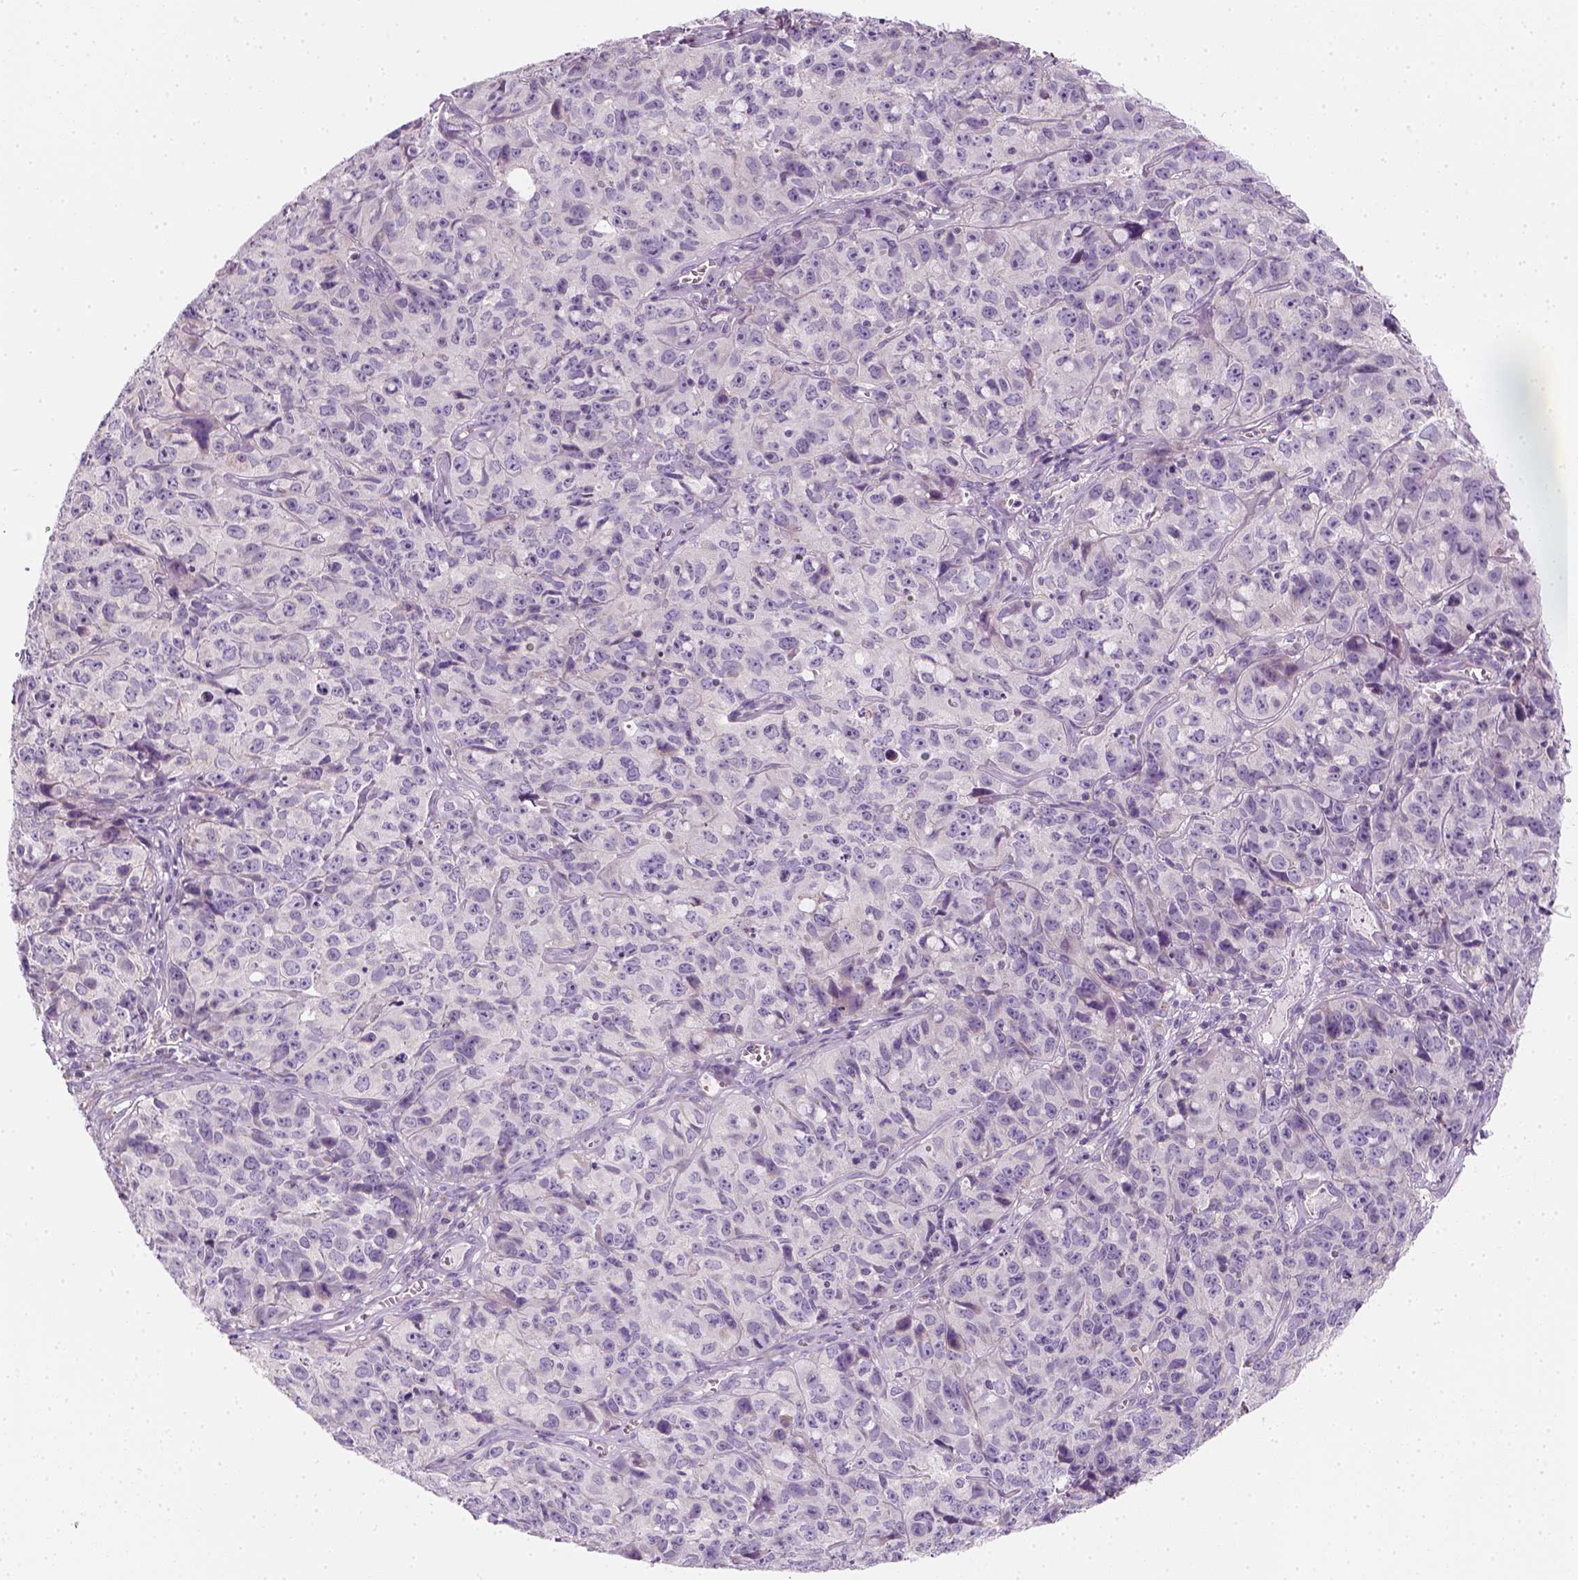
{"staining": {"intensity": "negative", "quantity": "none", "location": "none"}, "tissue": "cervical cancer", "cell_type": "Tumor cells", "image_type": "cancer", "snomed": [{"axis": "morphology", "description": "Squamous cell carcinoma, NOS"}, {"axis": "topography", "description": "Cervix"}], "caption": "This micrograph is of cervical squamous cell carcinoma stained with immunohistochemistry (IHC) to label a protein in brown with the nuclei are counter-stained blue. There is no expression in tumor cells.", "gene": "AWAT2", "patient": {"sex": "female", "age": 28}}